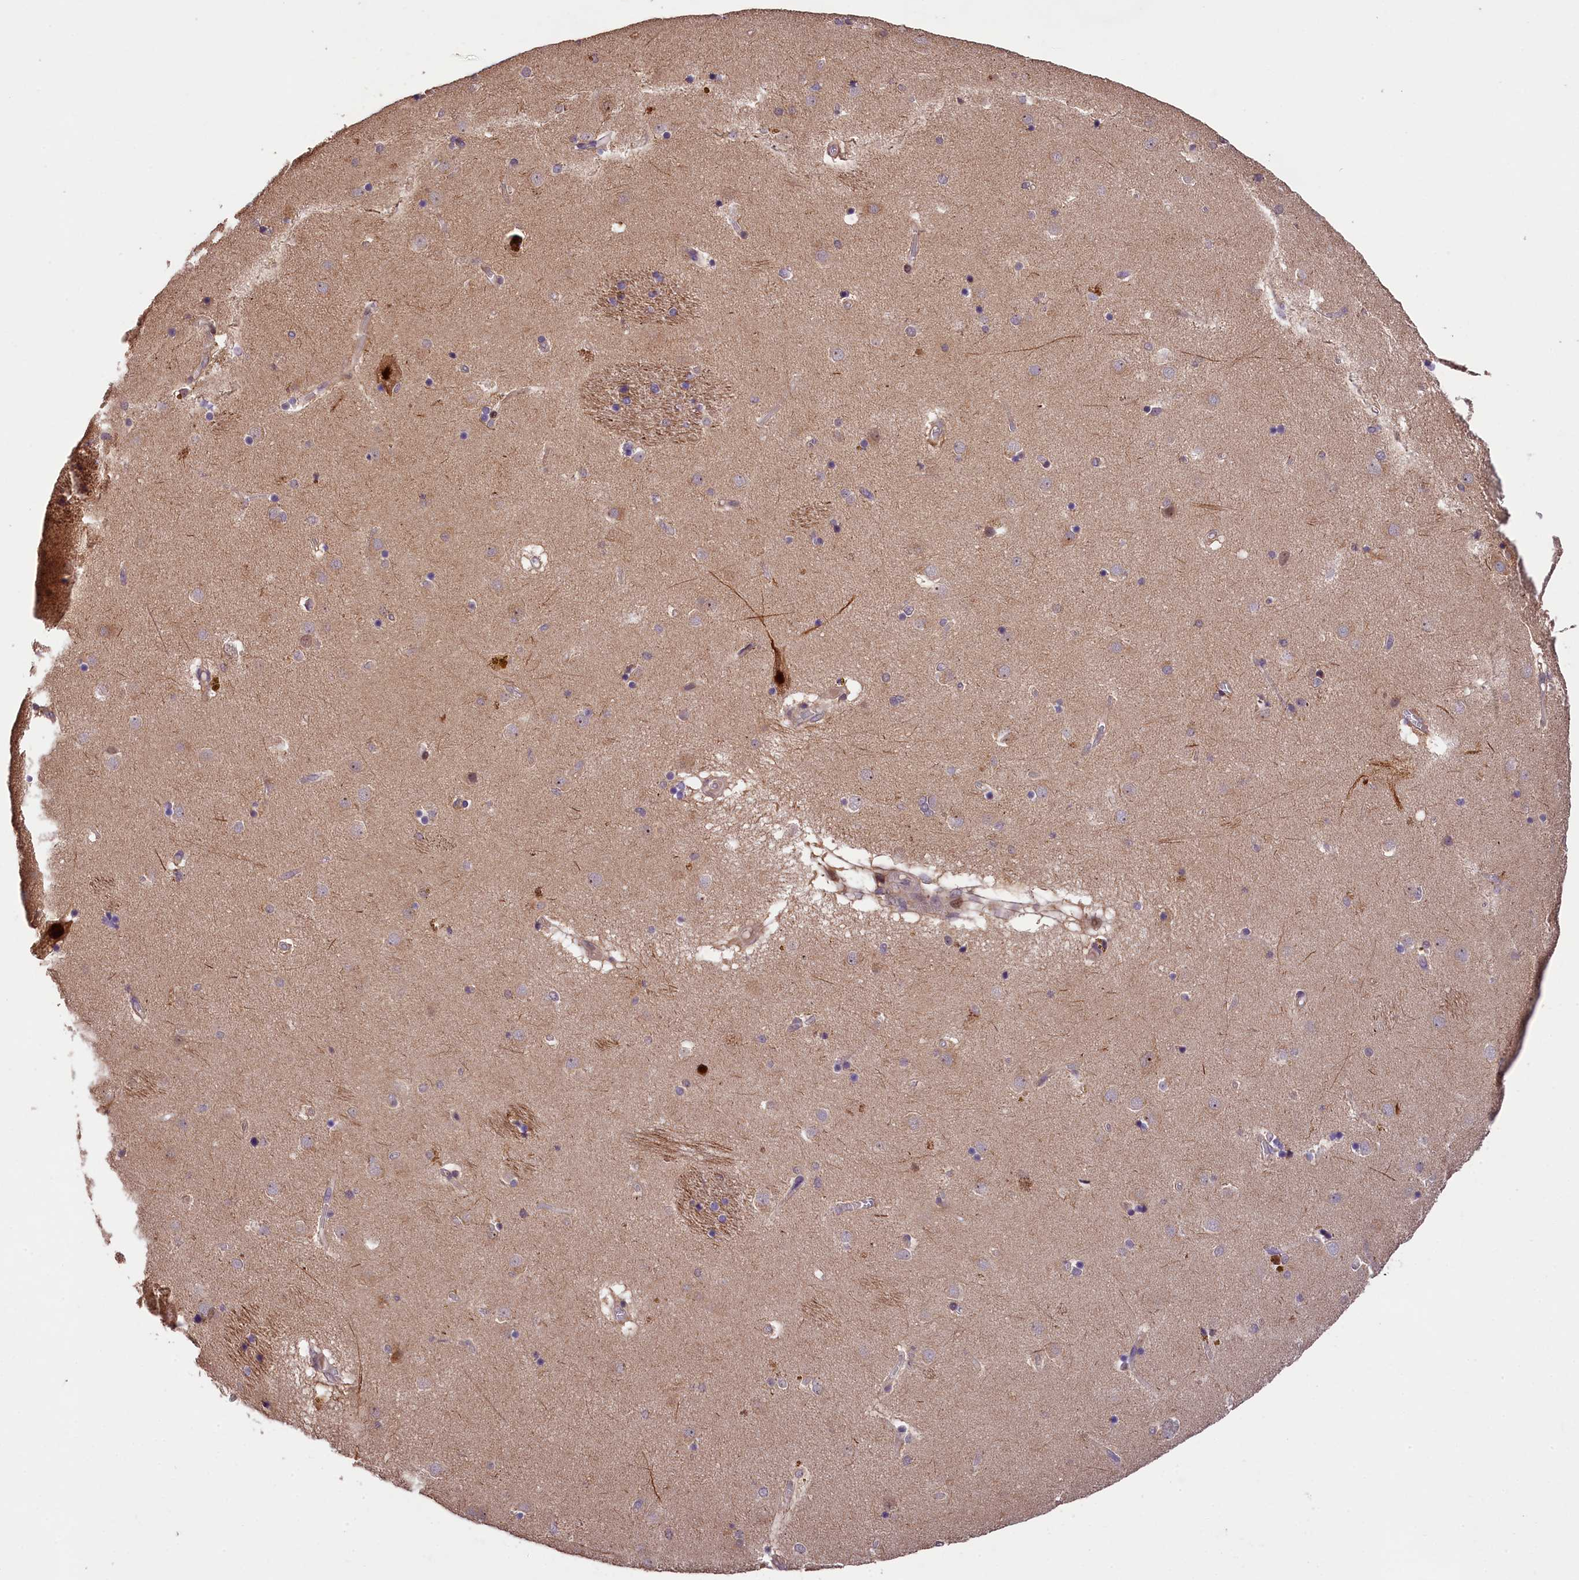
{"staining": {"intensity": "weak", "quantity": "<25%", "location": "cytoplasmic/membranous"}, "tissue": "caudate", "cell_type": "Glial cells", "image_type": "normal", "snomed": [{"axis": "morphology", "description": "Normal tissue, NOS"}, {"axis": "topography", "description": "Lateral ventricle wall"}], "caption": "There is no significant positivity in glial cells of caudate. (DAB (3,3'-diaminobenzidine) immunohistochemistry (IHC), high magnification).", "gene": "PHAF1", "patient": {"sex": "male", "age": 70}}